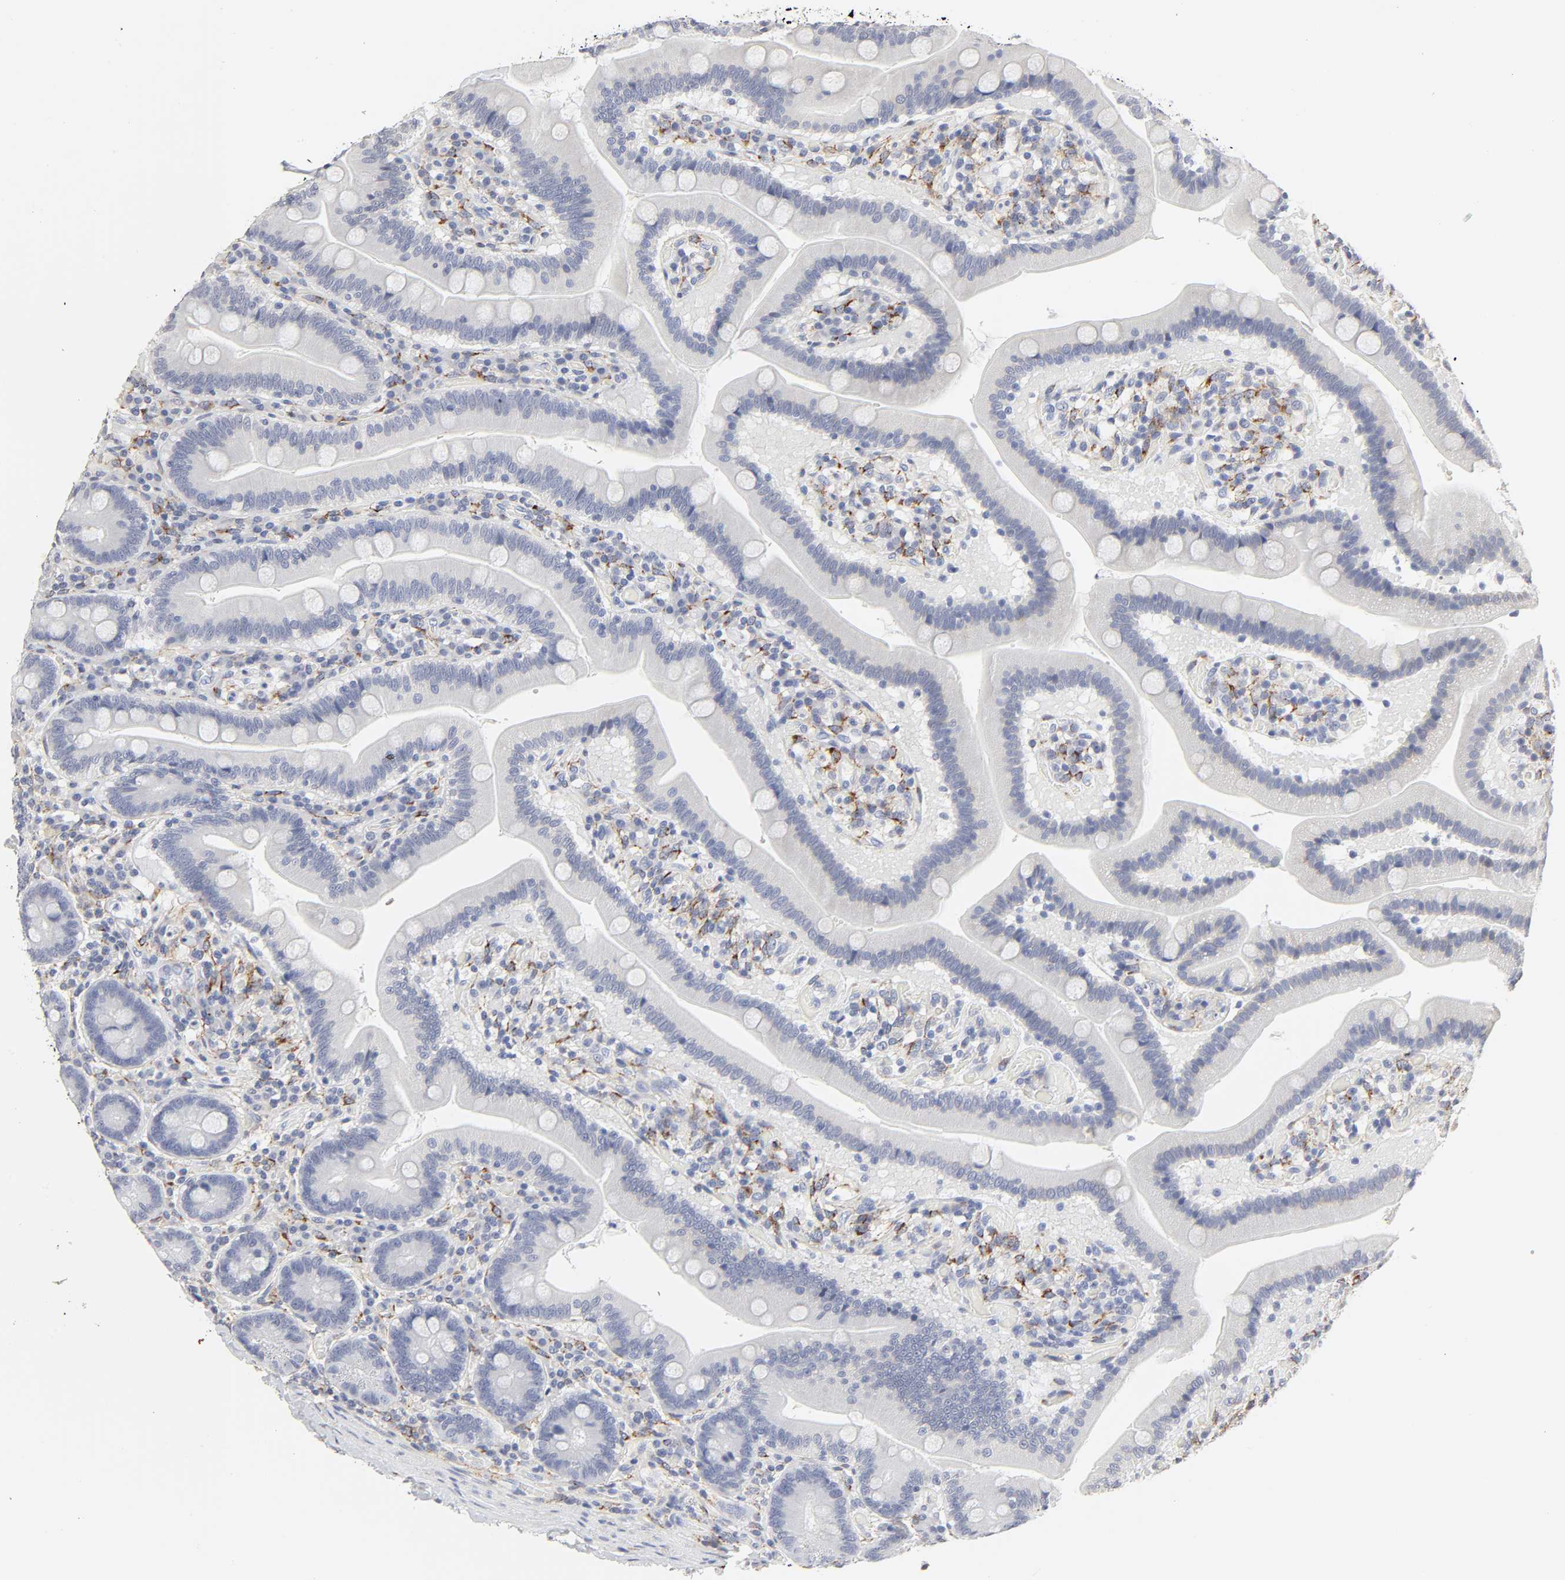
{"staining": {"intensity": "negative", "quantity": "none", "location": "none"}, "tissue": "duodenum", "cell_type": "Glandular cells", "image_type": "normal", "snomed": [{"axis": "morphology", "description": "Normal tissue, NOS"}, {"axis": "topography", "description": "Duodenum"}], "caption": "Duodenum was stained to show a protein in brown. There is no significant staining in glandular cells. Brightfield microscopy of IHC stained with DAB (brown) and hematoxylin (blue), captured at high magnification.", "gene": "LRP1", "patient": {"sex": "male", "age": 66}}